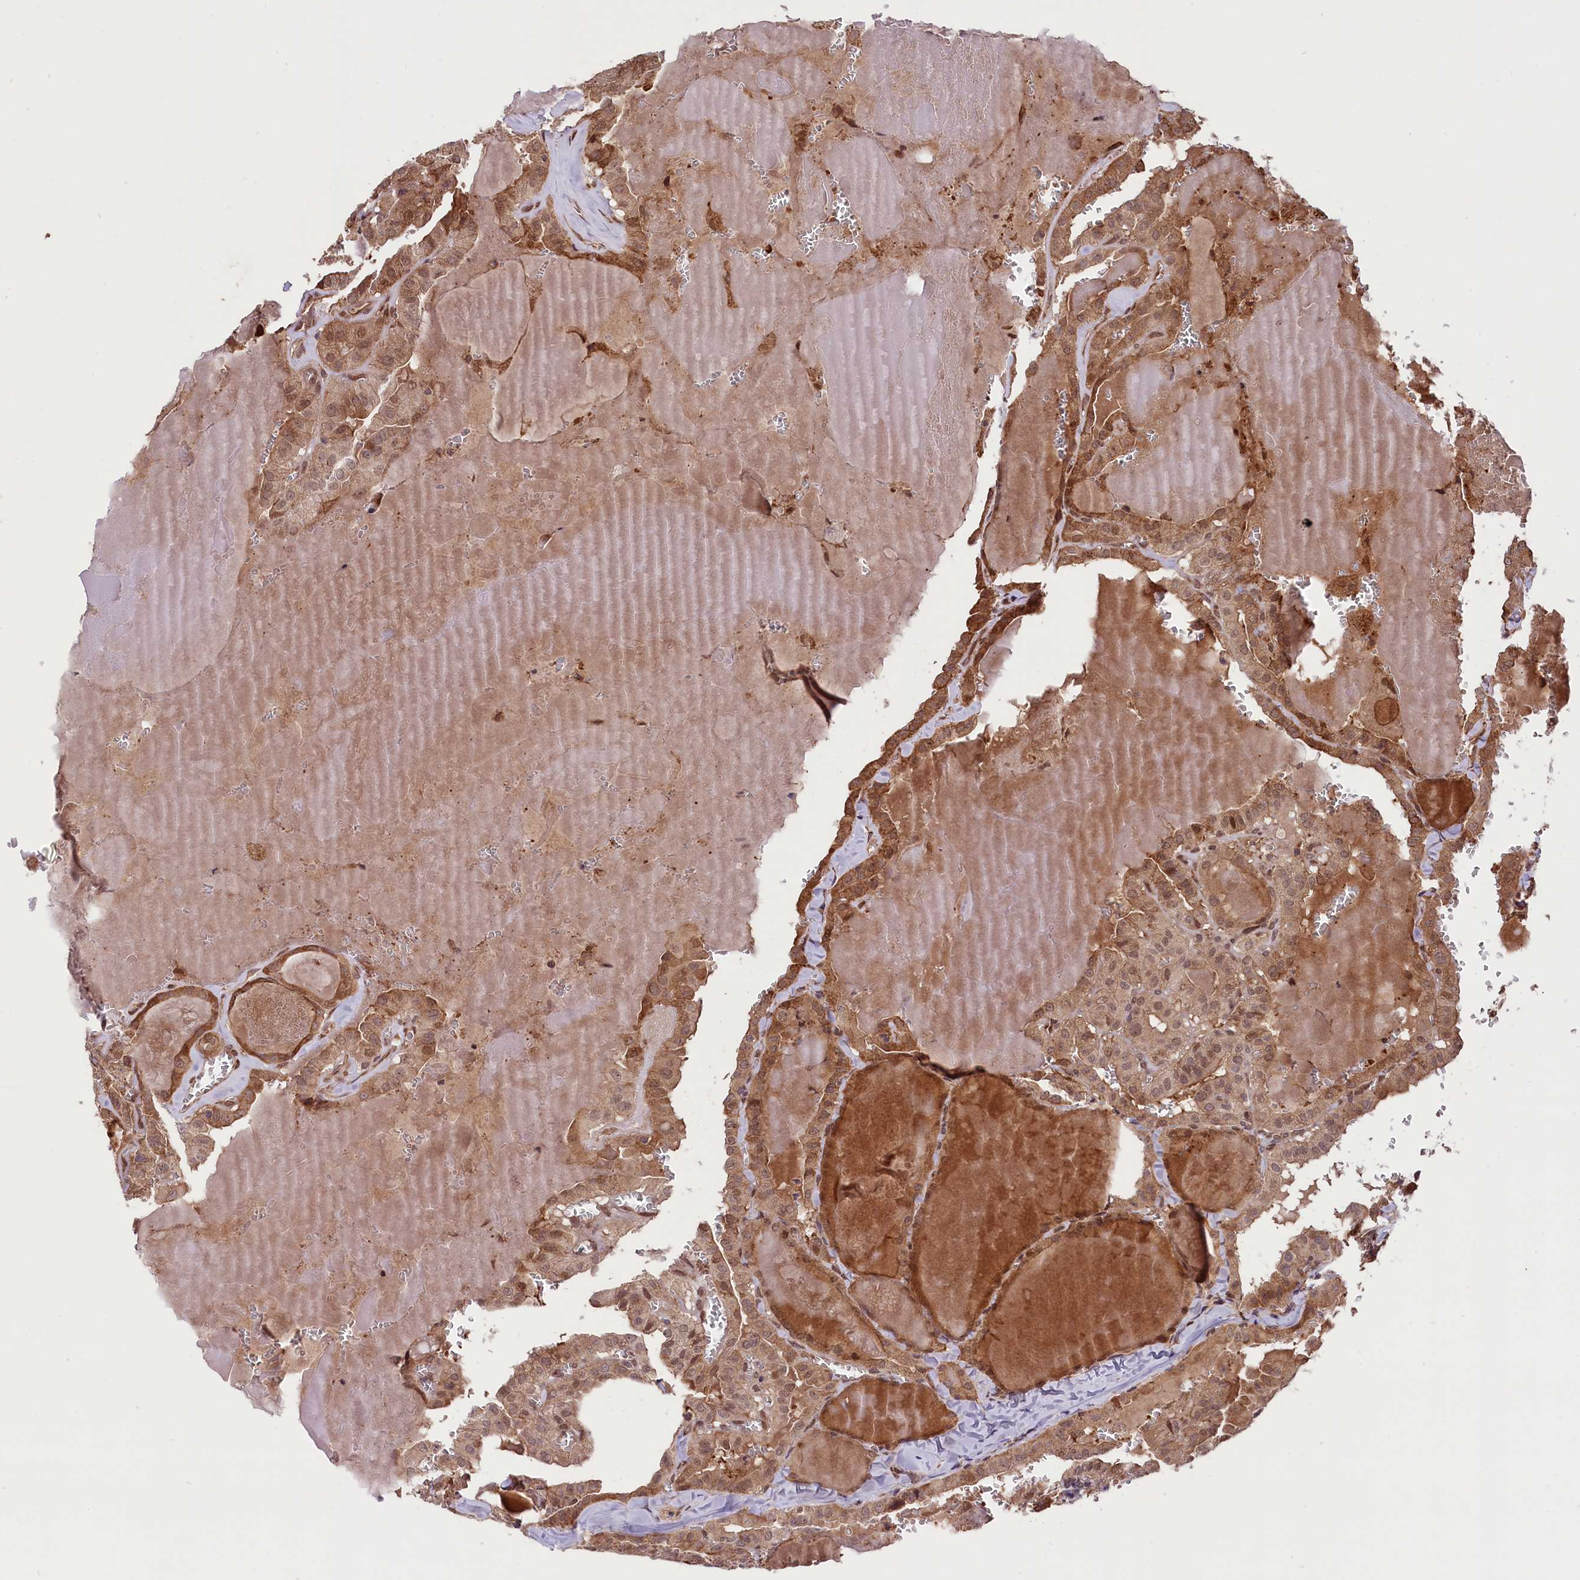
{"staining": {"intensity": "moderate", "quantity": ">75%", "location": "cytoplasmic/membranous"}, "tissue": "thyroid cancer", "cell_type": "Tumor cells", "image_type": "cancer", "snomed": [{"axis": "morphology", "description": "Papillary adenocarcinoma, NOS"}, {"axis": "topography", "description": "Thyroid gland"}], "caption": "Immunohistochemical staining of thyroid cancer shows medium levels of moderate cytoplasmic/membranous staining in about >75% of tumor cells.", "gene": "HDAC5", "patient": {"sex": "male", "age": 52}}